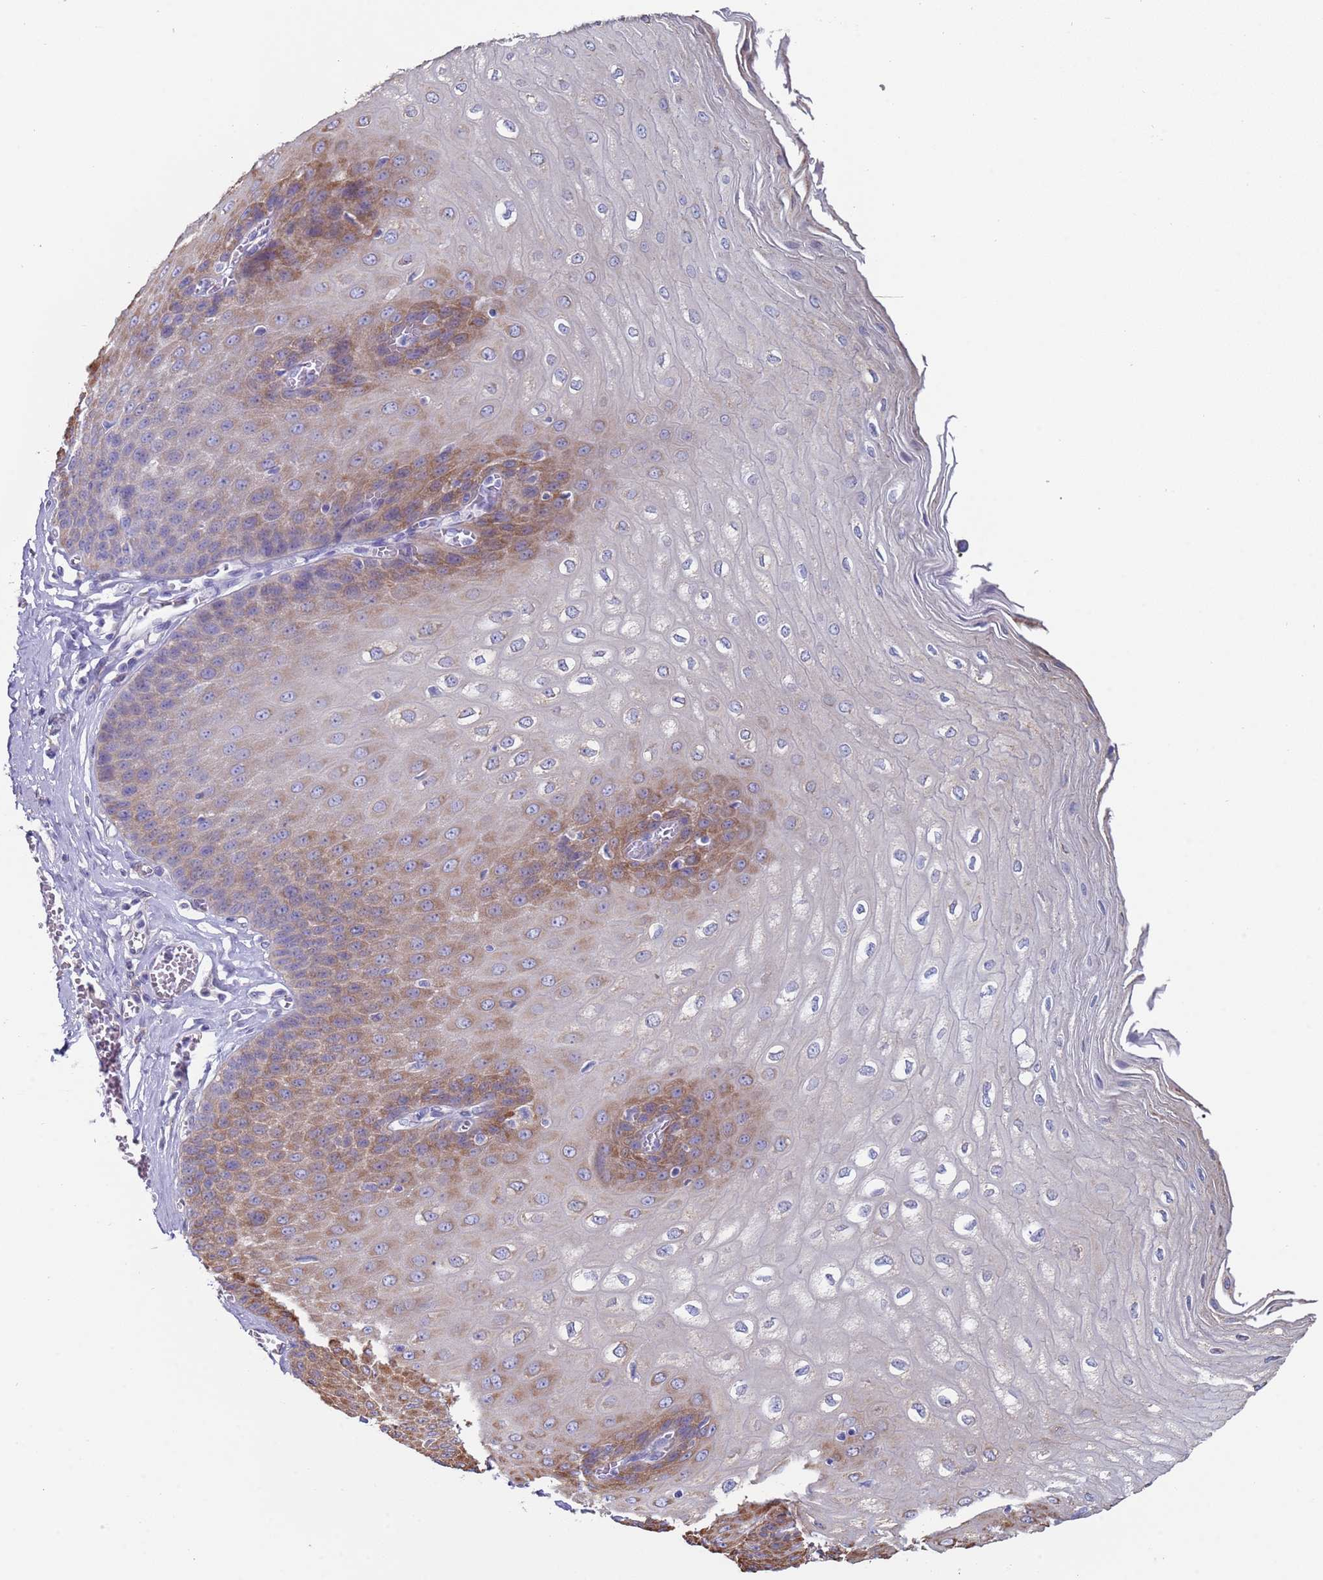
{"staining": {"intensity": "strong", "quantity": "25%-75%", "location": "cytoplasmic/membranous"}, "tissue": "esophagus", "cell_type": "Squamous epithelial cells", "image_type": "normal", "snomed": [{"axis": "morphology", "description": "Normal tissue, NOS"}, {"axis": "topography", "description": "Esophagus"}], "caption": "Protein analysis of unremarkable esophagus exhibits strong cytoplasmic/membranous staining in approximately 25%-75% of squamous epithelial cells.", "gene": "ENSG00000286098", "patient": {"sex": "male", "age": 60}}